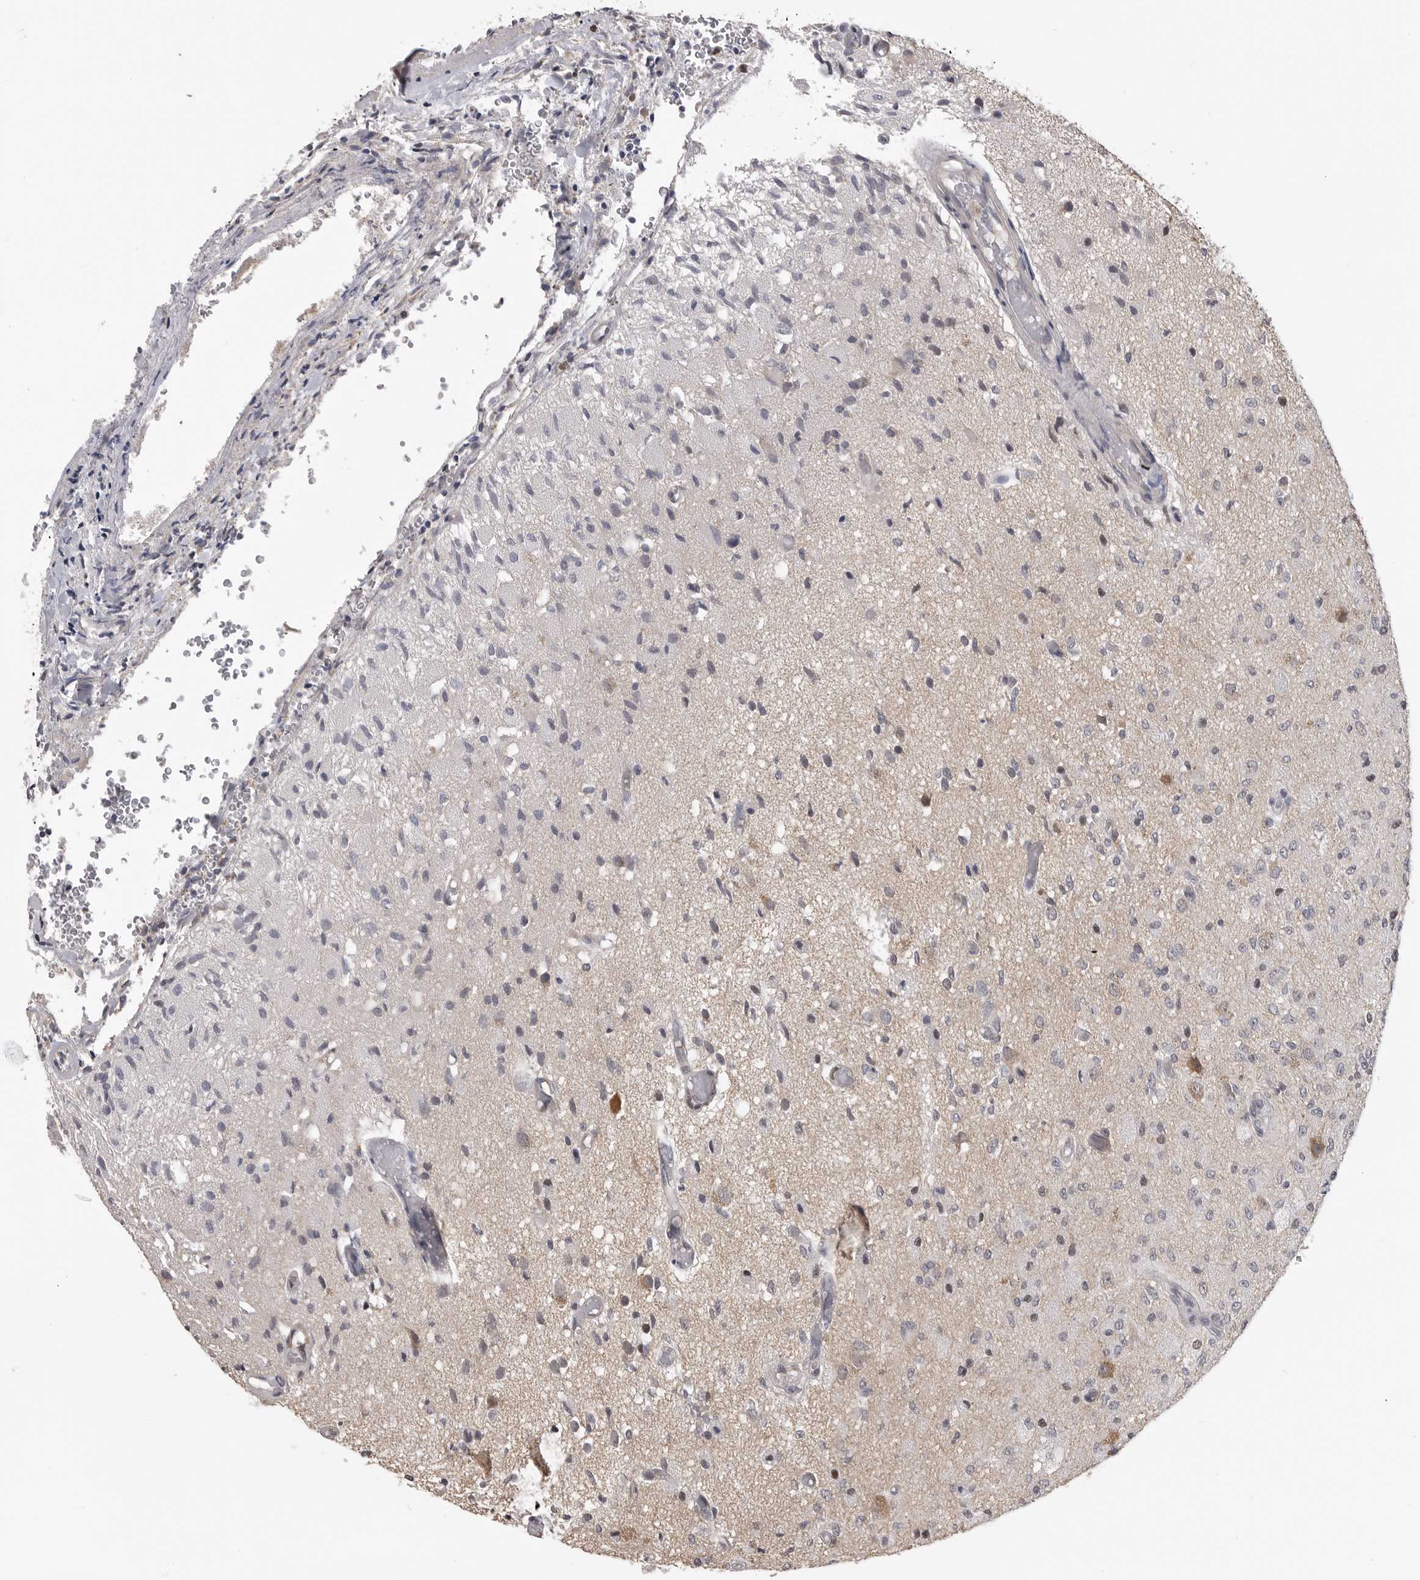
{"staining": {"intensity": "negative", "quantity": "none", "location": "none"}, "tissue": "glioma", "cell_type": "Tumor cells", "image_type": "cancer", "snomed": [{"axis": "morphology", "description": "Normal tissue, NOS"}, {"axis": "morphology", "description": "Glioma, malignant, High grade"}, {"axis": "topography", "description": "Cerebral cortex"}], "caption": "This is an IHC image of glioma. There is no positivity in tumor cells.", "gene": "SMARCC1", "patient": {"sex": "male", "age": 77}}